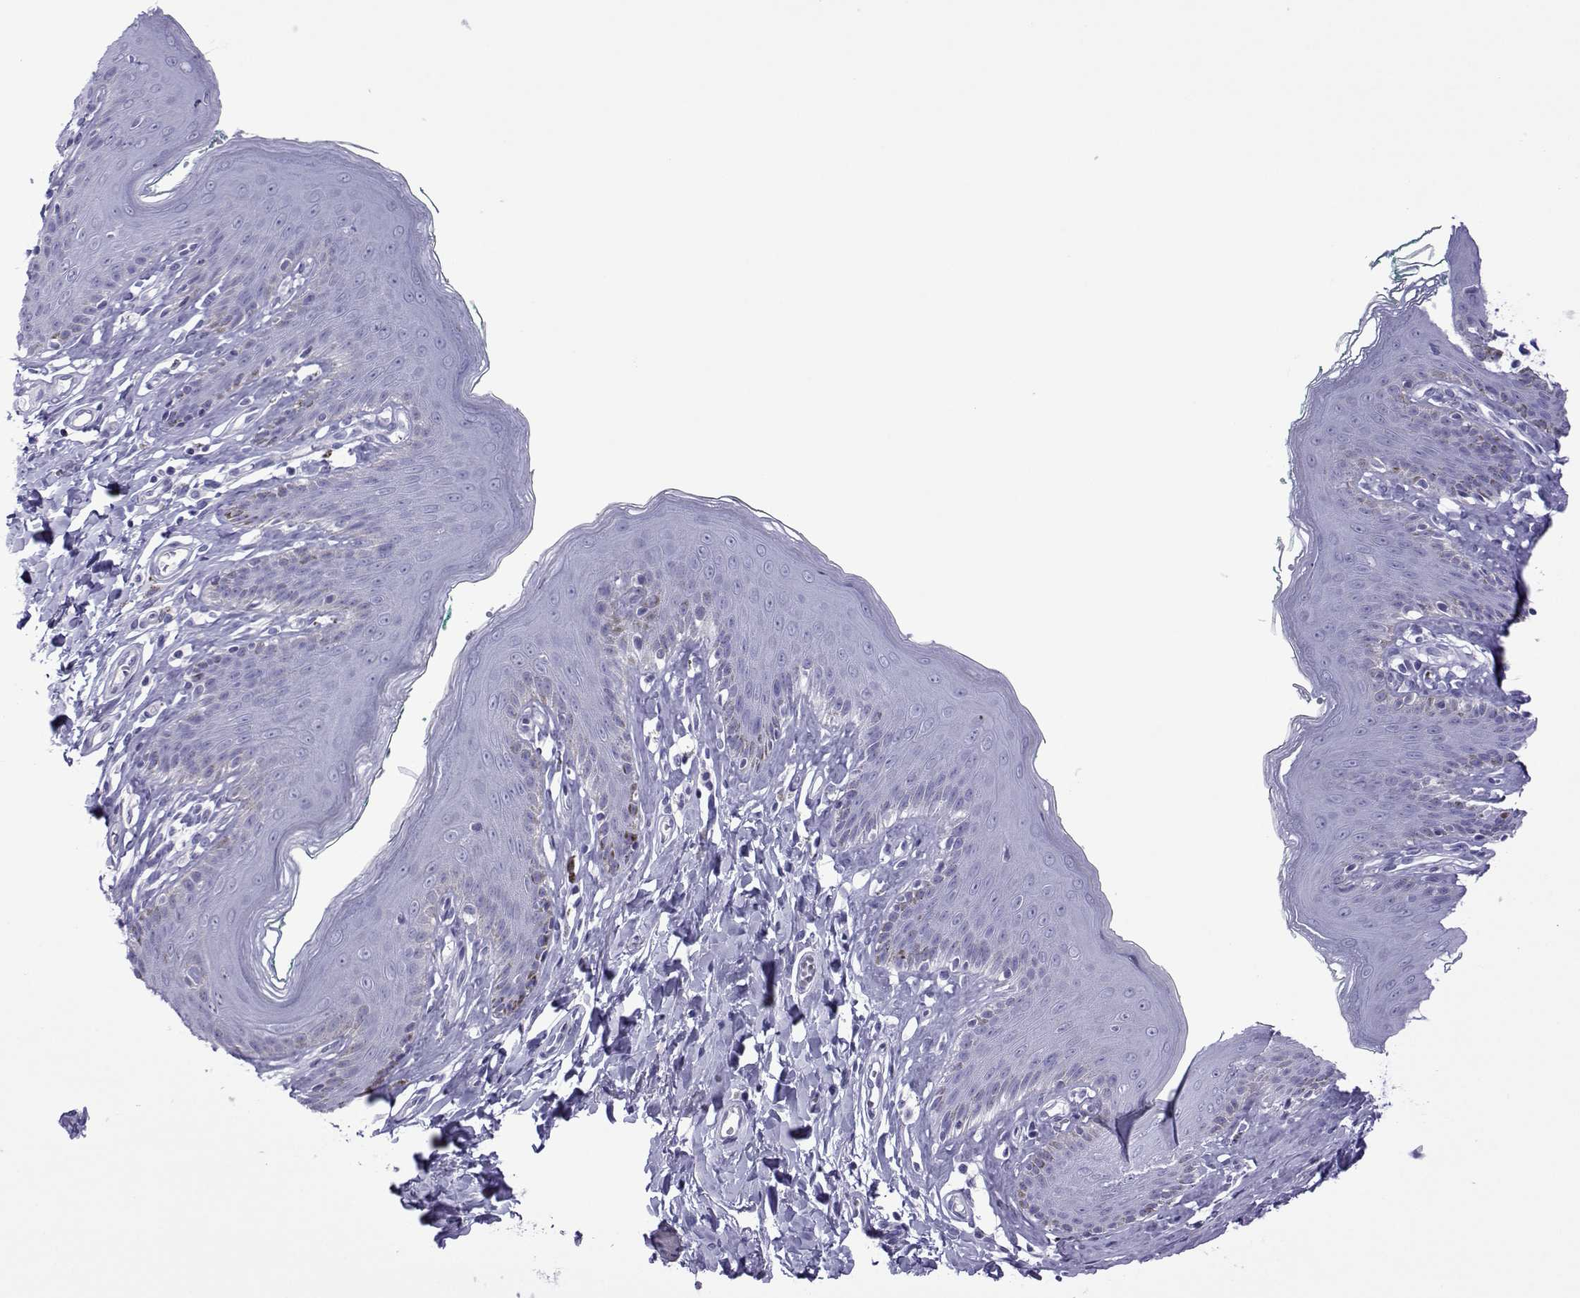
{"staining": {"intensity": "negative", "quantity": "none", "location": "none"}, "tissue": "skin", "cell_type": "Epidermal cells", "image_type": "normal", "snomed": [{"axis": "morphology", "description": "Normal tissue, NOS"}, {"axis": "topography", "description": "Vulva"}], "caption": "The image displays no significant positivity in epidermal cells of skin.", "gene": "SPANXA1", "patient": {"sex": "female", "age": 66}}